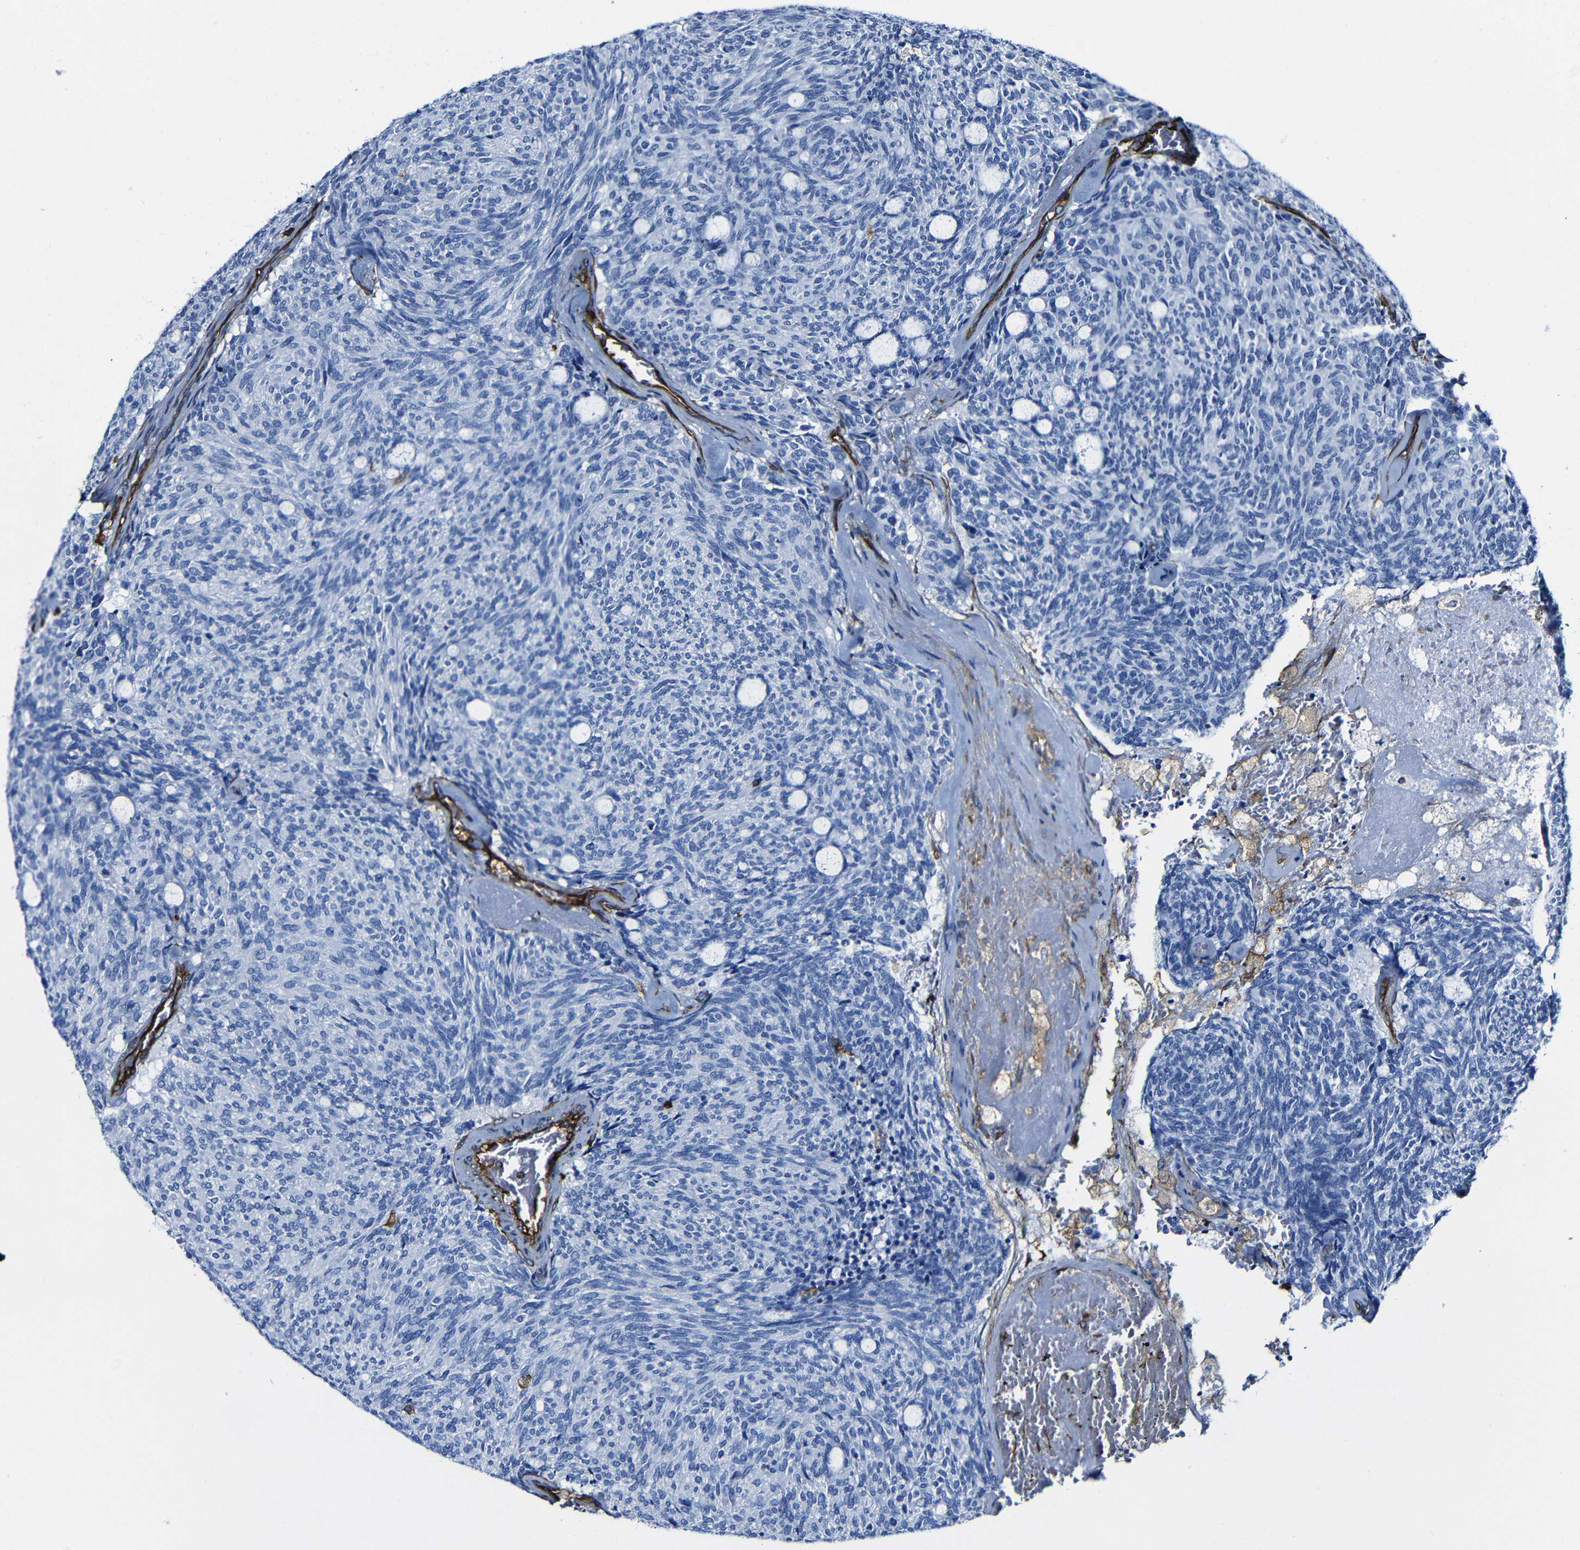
{"staining": {"intensity": "negative", "quantity": "none", "location": "none"}, "tissue": "carcinoid", "cell_type": "Tumor cells", "image_type": "cancer", "snomed": [{"axis": "morphology", "description": "Carcinoid, malignant, NOS"}, {"axis": "topography", "description": "Pancreas"}], "caption": "Malignant carcinoid was stained to show a protein in brown. There is no significant staining in tumor cells.", "gene": "MSN", "patient": {"sex": "female", "age": 54}}